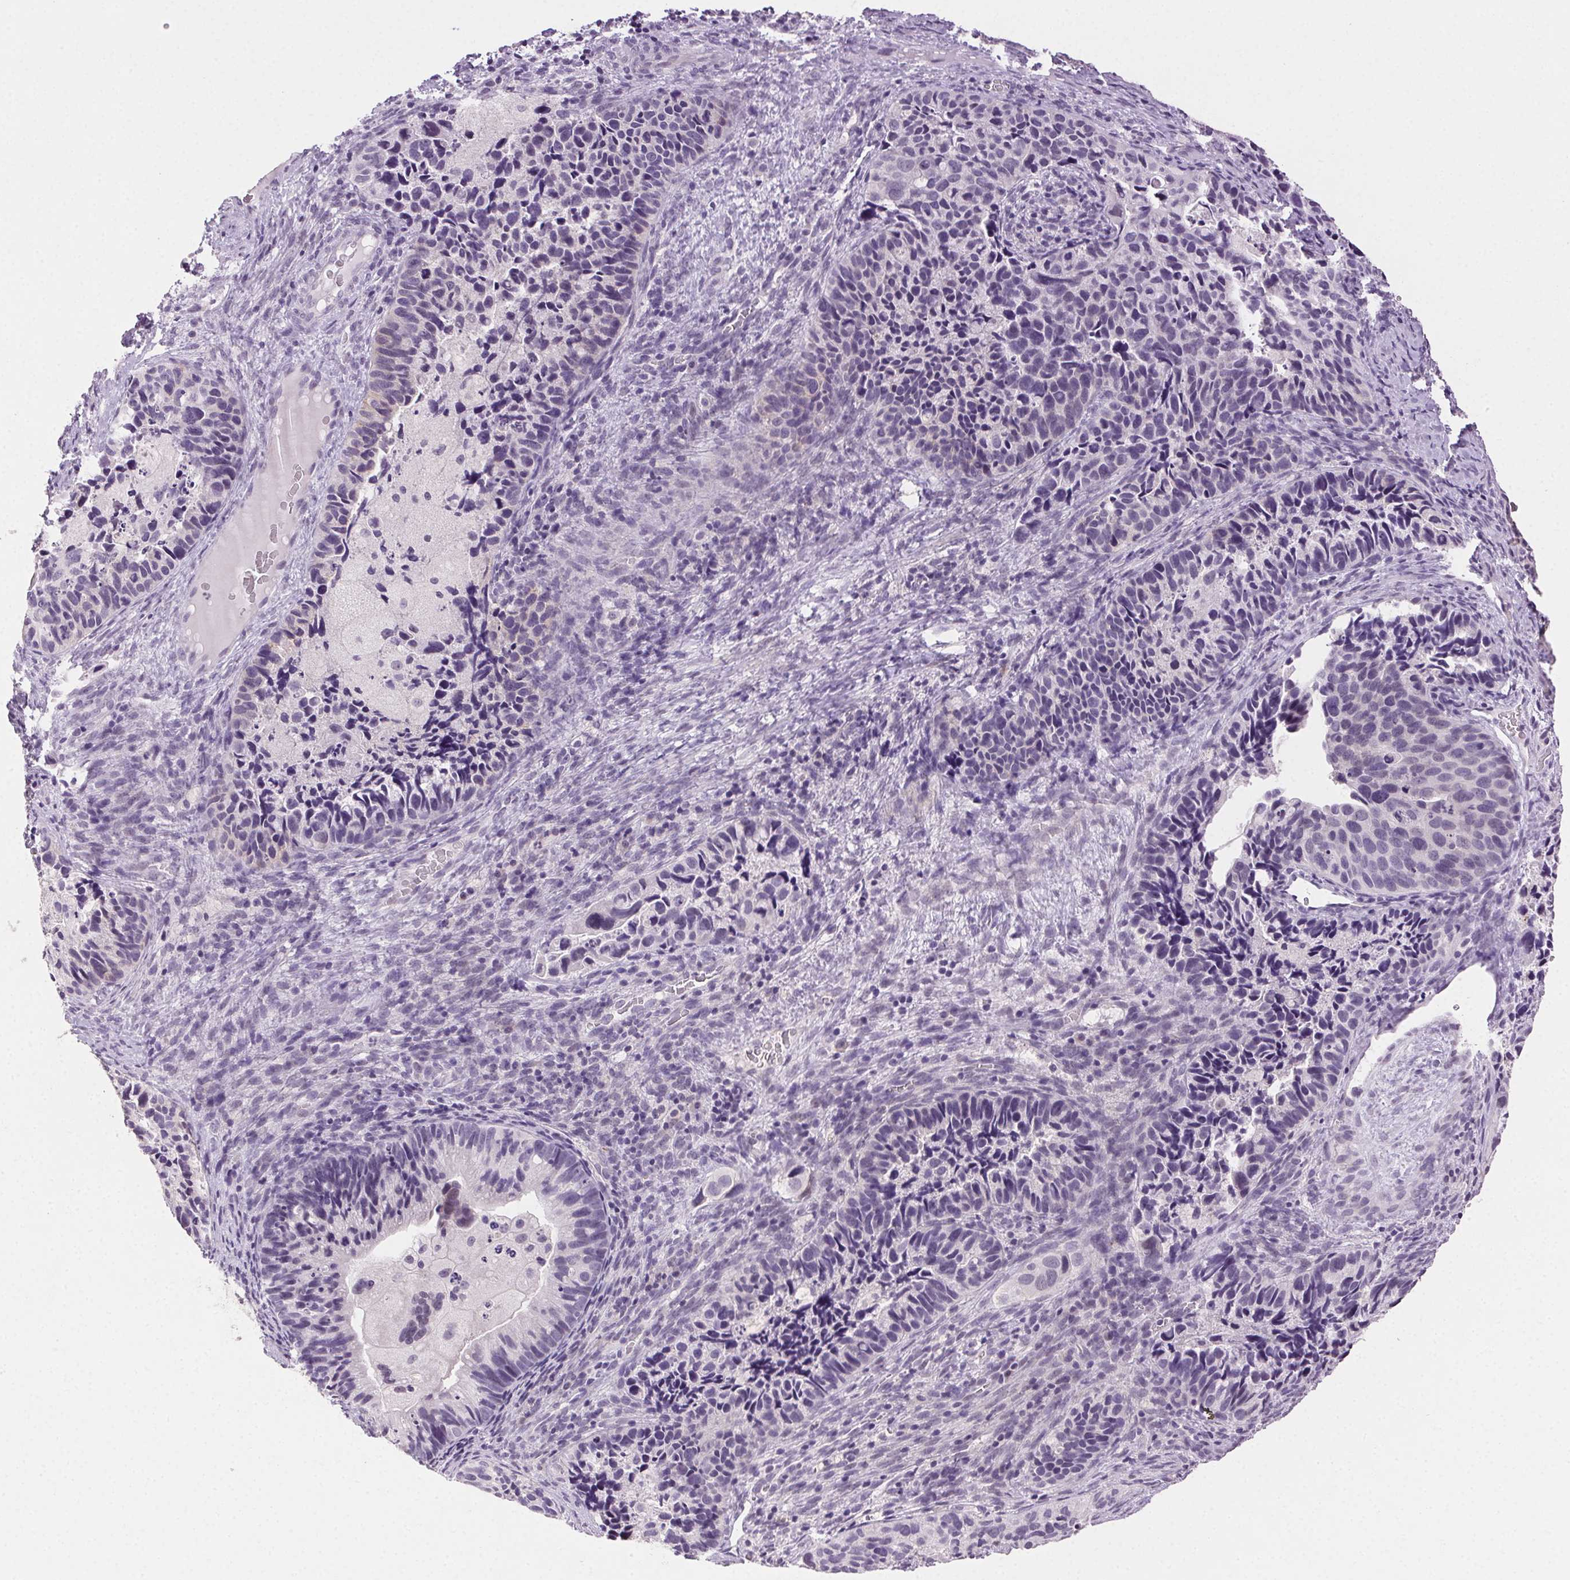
{"staining": {"intensity": "negative", "quantity": "none", "location": "none"}, "tissue": "cervical cancer", "cell_type": "Tumor cells", "image_type": "cancer", "snomed": [{"axis": "morphology", "description": "Squamous cell carcinoma, NOS"}, {"axis": "topography", "description": "Cervix"}], "caption": "IHC micrograph of human cervical cancer stained for a protein (brown), which demonstrates no positivity in tumor cells.", "gene": "CLDN10", "patient": {"sex": "female", "age": 38}}